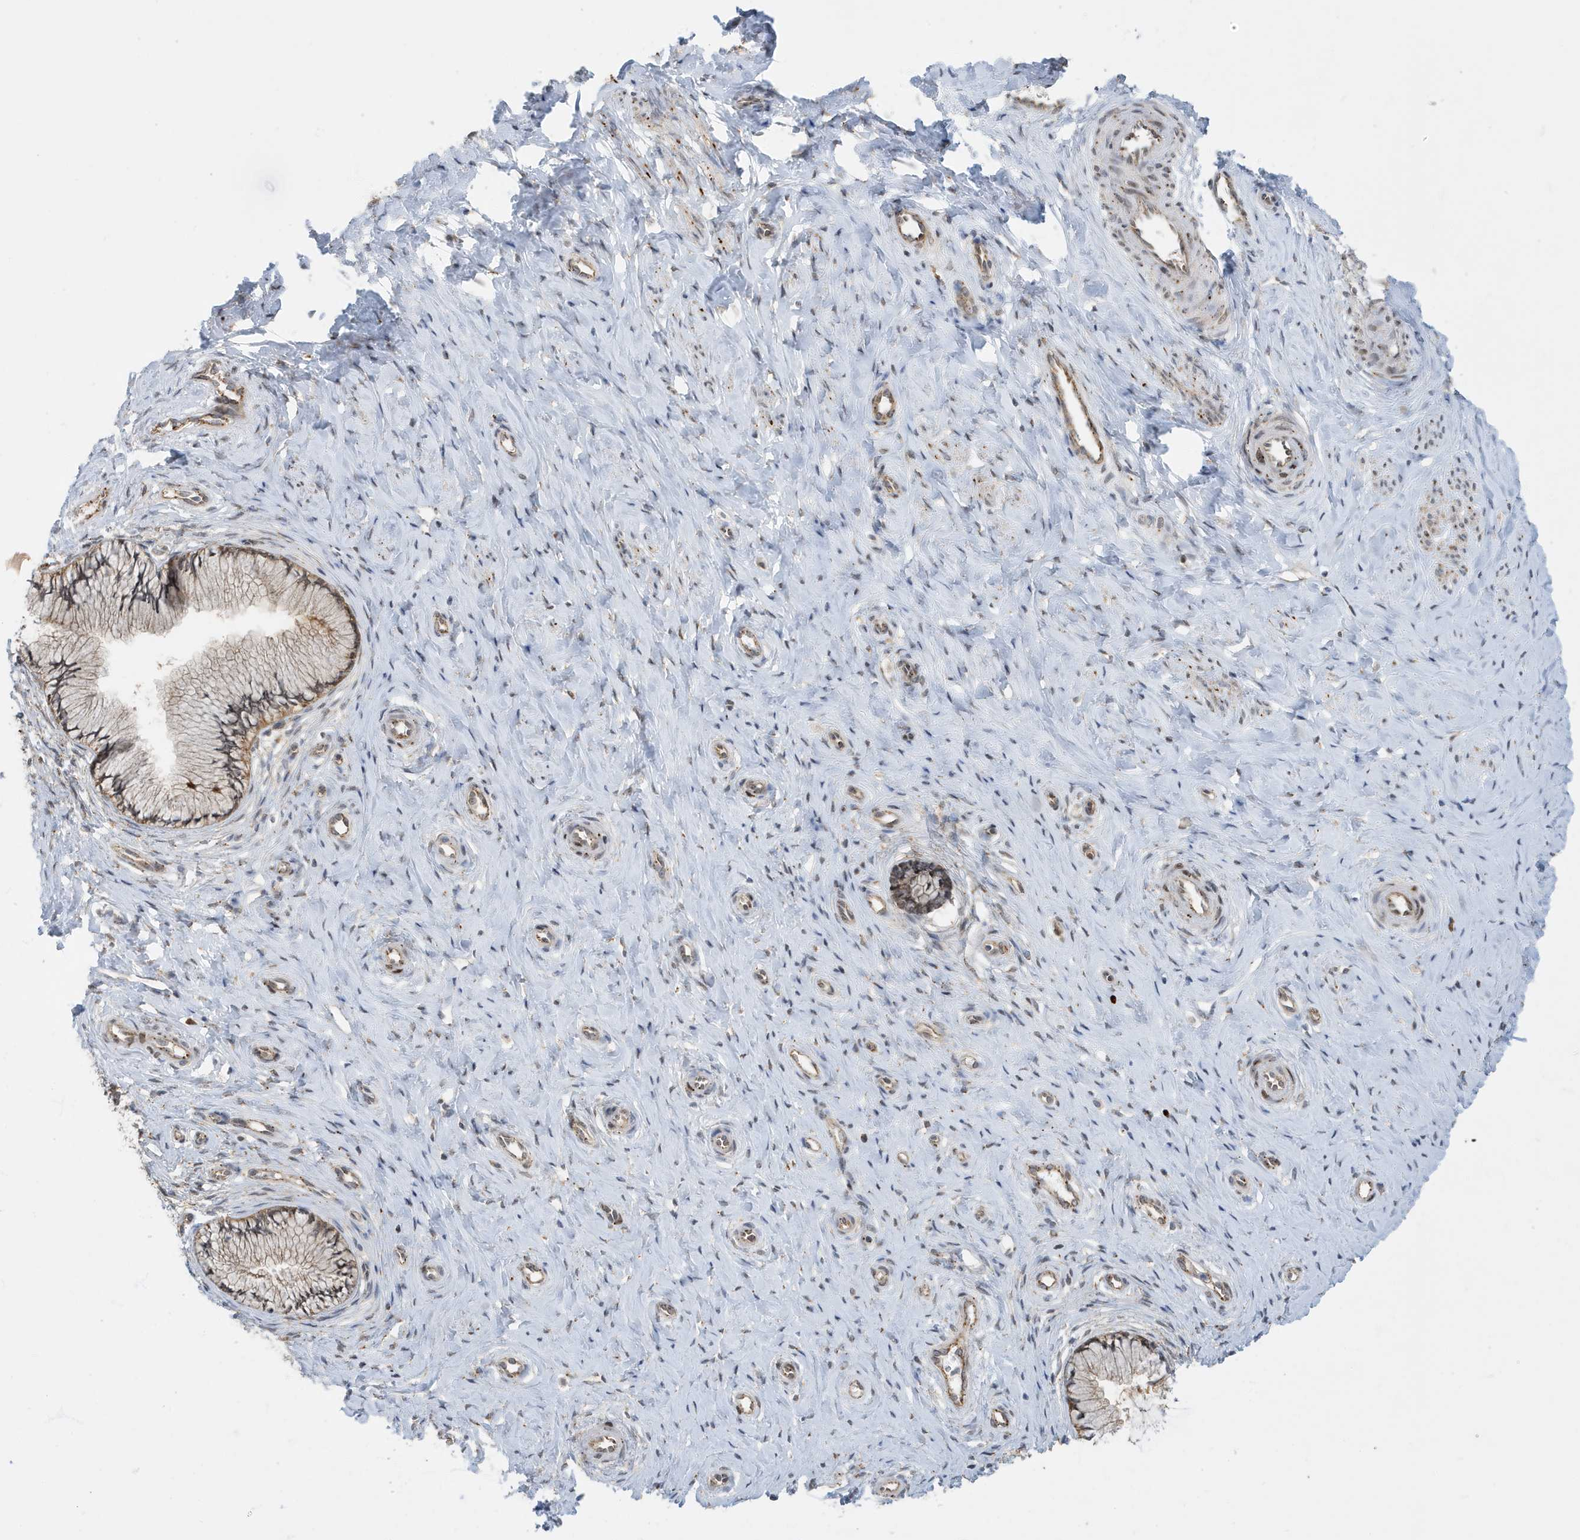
{"staining": {"intensity": "moderate", "quantity": ">75%", "location": "cytoplasmic/membranous"}, "tissue": "cervix", "cell_type": "Glandular cells", "image_type": "normal", "snomed": [{"axis": "morphology", "description": "Normal tissue, NOS"}, {"axis": "topography", "description": "Cervix"}], "caption": "High-magnification brightfield microscopy of benign cervix stained with DAB (3,3'-diaminobenzidine) (brown) and counterstained with hematoxylin (blue). glandular cells exhibit moderate cytoplasmic/membranous staining is present in about>75% of cells.", "gene": "ZNF507", "patient": {"sex": "female", "age": 36}}